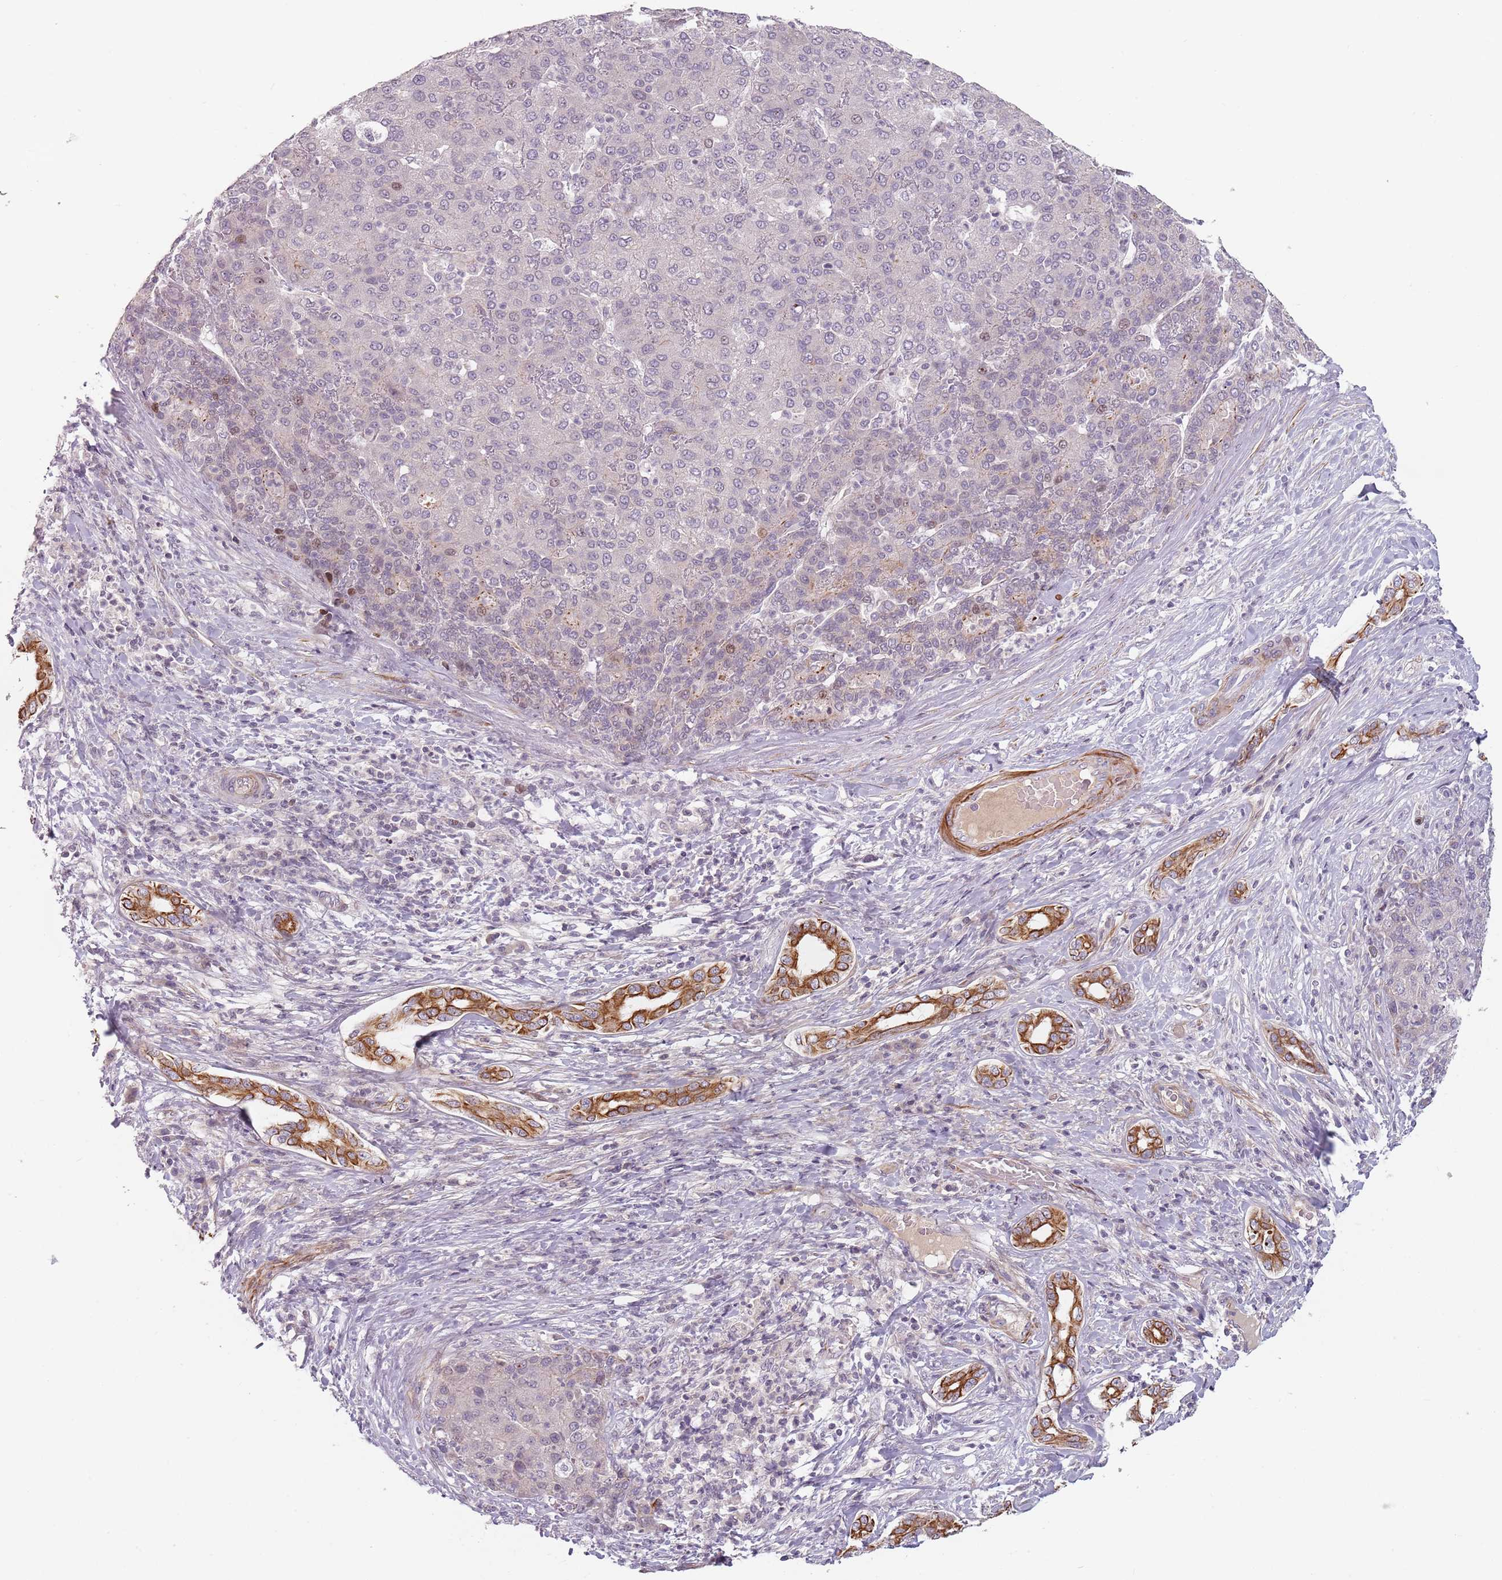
{"staining": {"intensity": "weak", "quantity": "<25%", "location": "nuclear"}, "tissue": "liver cancer", "cell_type": "Tumor cells", "image_type": "cancer", "snomed": [{"axis": "morphology", "description": "Carcinoma, Hepatocellular, NOS"}, {"axis": "topography", "description": "Liver"}], "caption": "Tumor cells are negative for brown protein staining in liver cancer.", "gene": "RPS6KA2", "patient": {"sex": "male", "age": 65}}